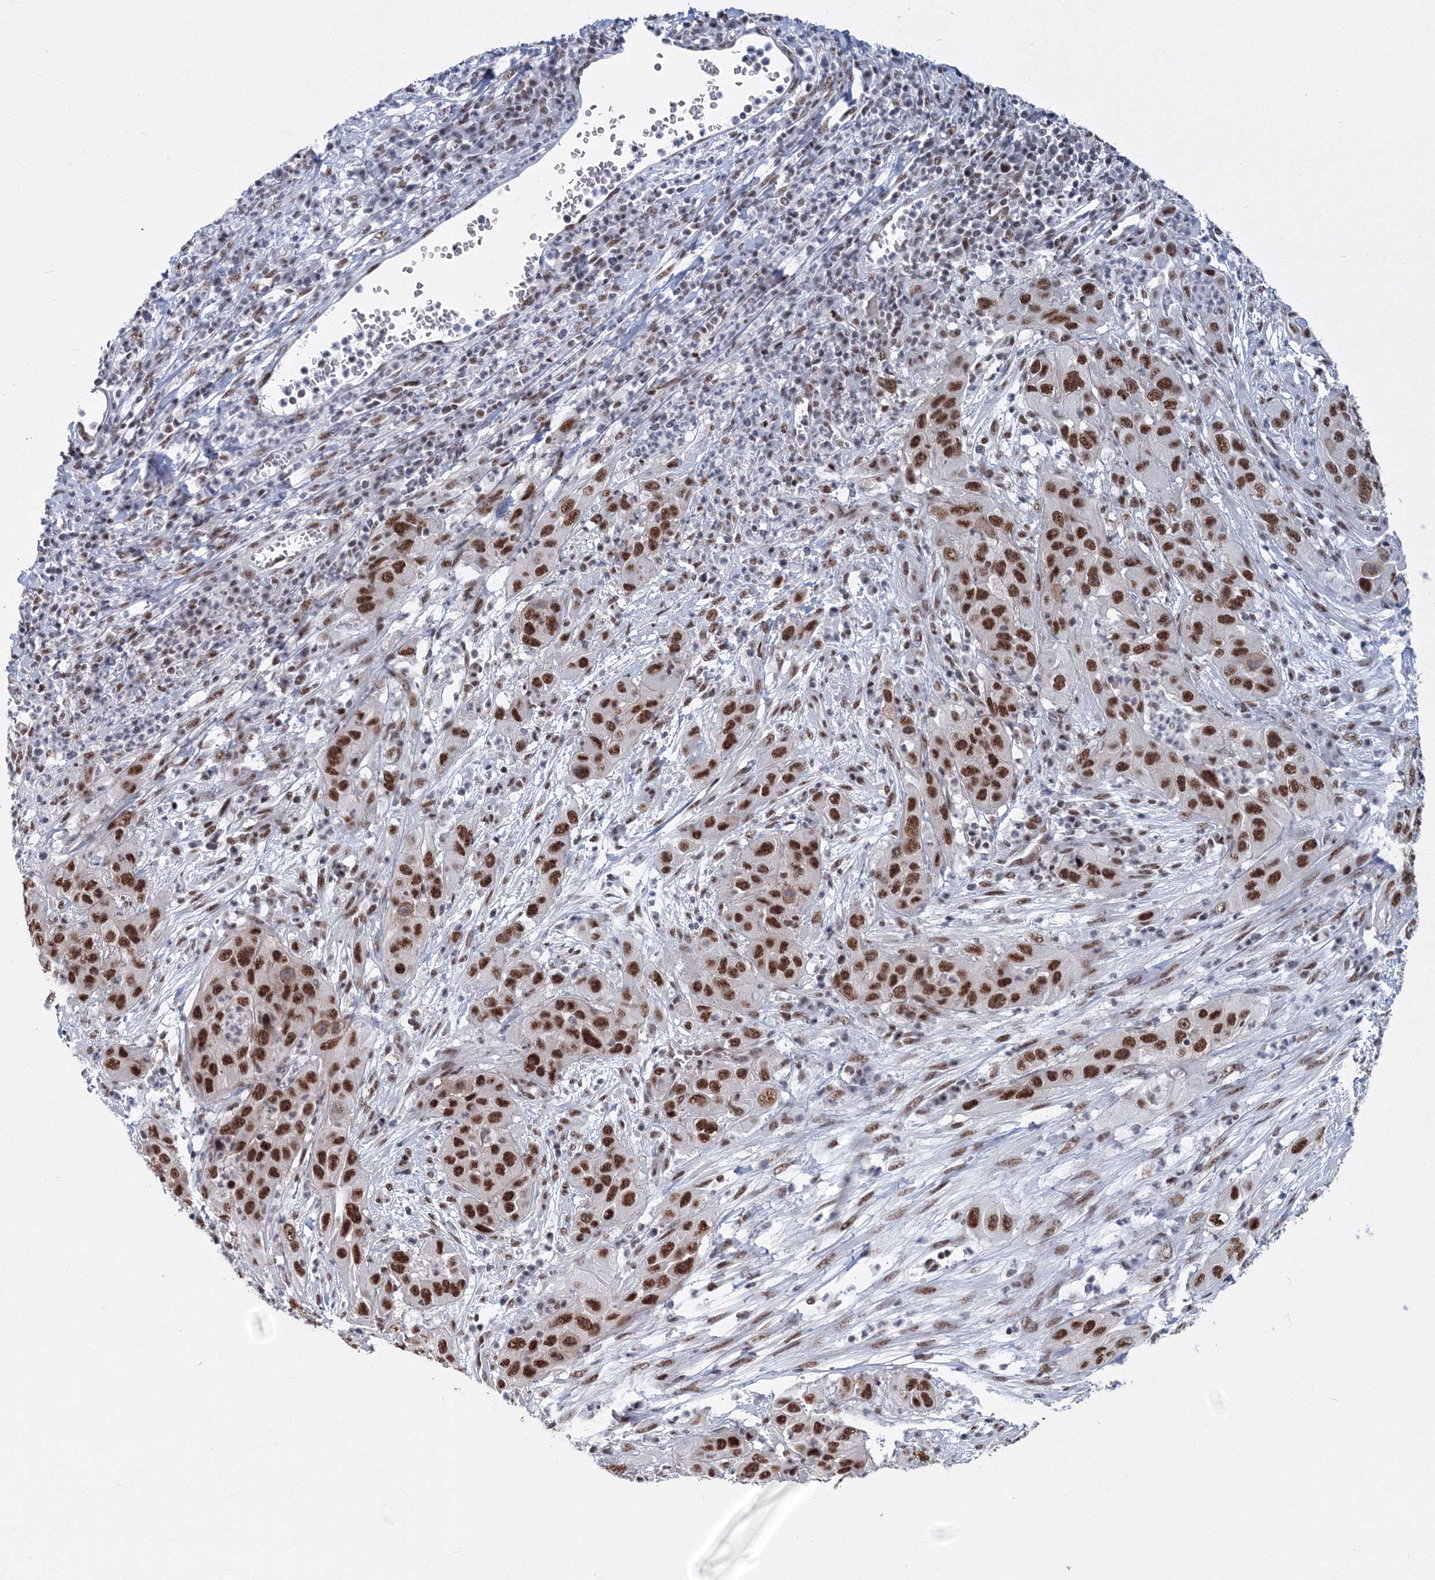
{"staining": {"intensity": "strong", "quantity": ">75%", "location": "nuclear"}, "tissue": "cervical cancer", "cell_type": "Tumor cells", "image_type": "cancer", "snomed": [{"axis": "morphology", "description": "Squamous cell carcinoma, NOS"}, {"axis": "topography", "description": "Cervix"}], "caption": "A brown stain highlights strong nuclear expression of a protein in human cervical cancer (squamous cell carcinoma) tumor cells. The staining is performed using DAB brown chromogen to label protein expression. The nuclei are counter-stained blue using hematoxylin.", "gene": "SF3B6", "patient": {"sex": "female", "age": 32}}